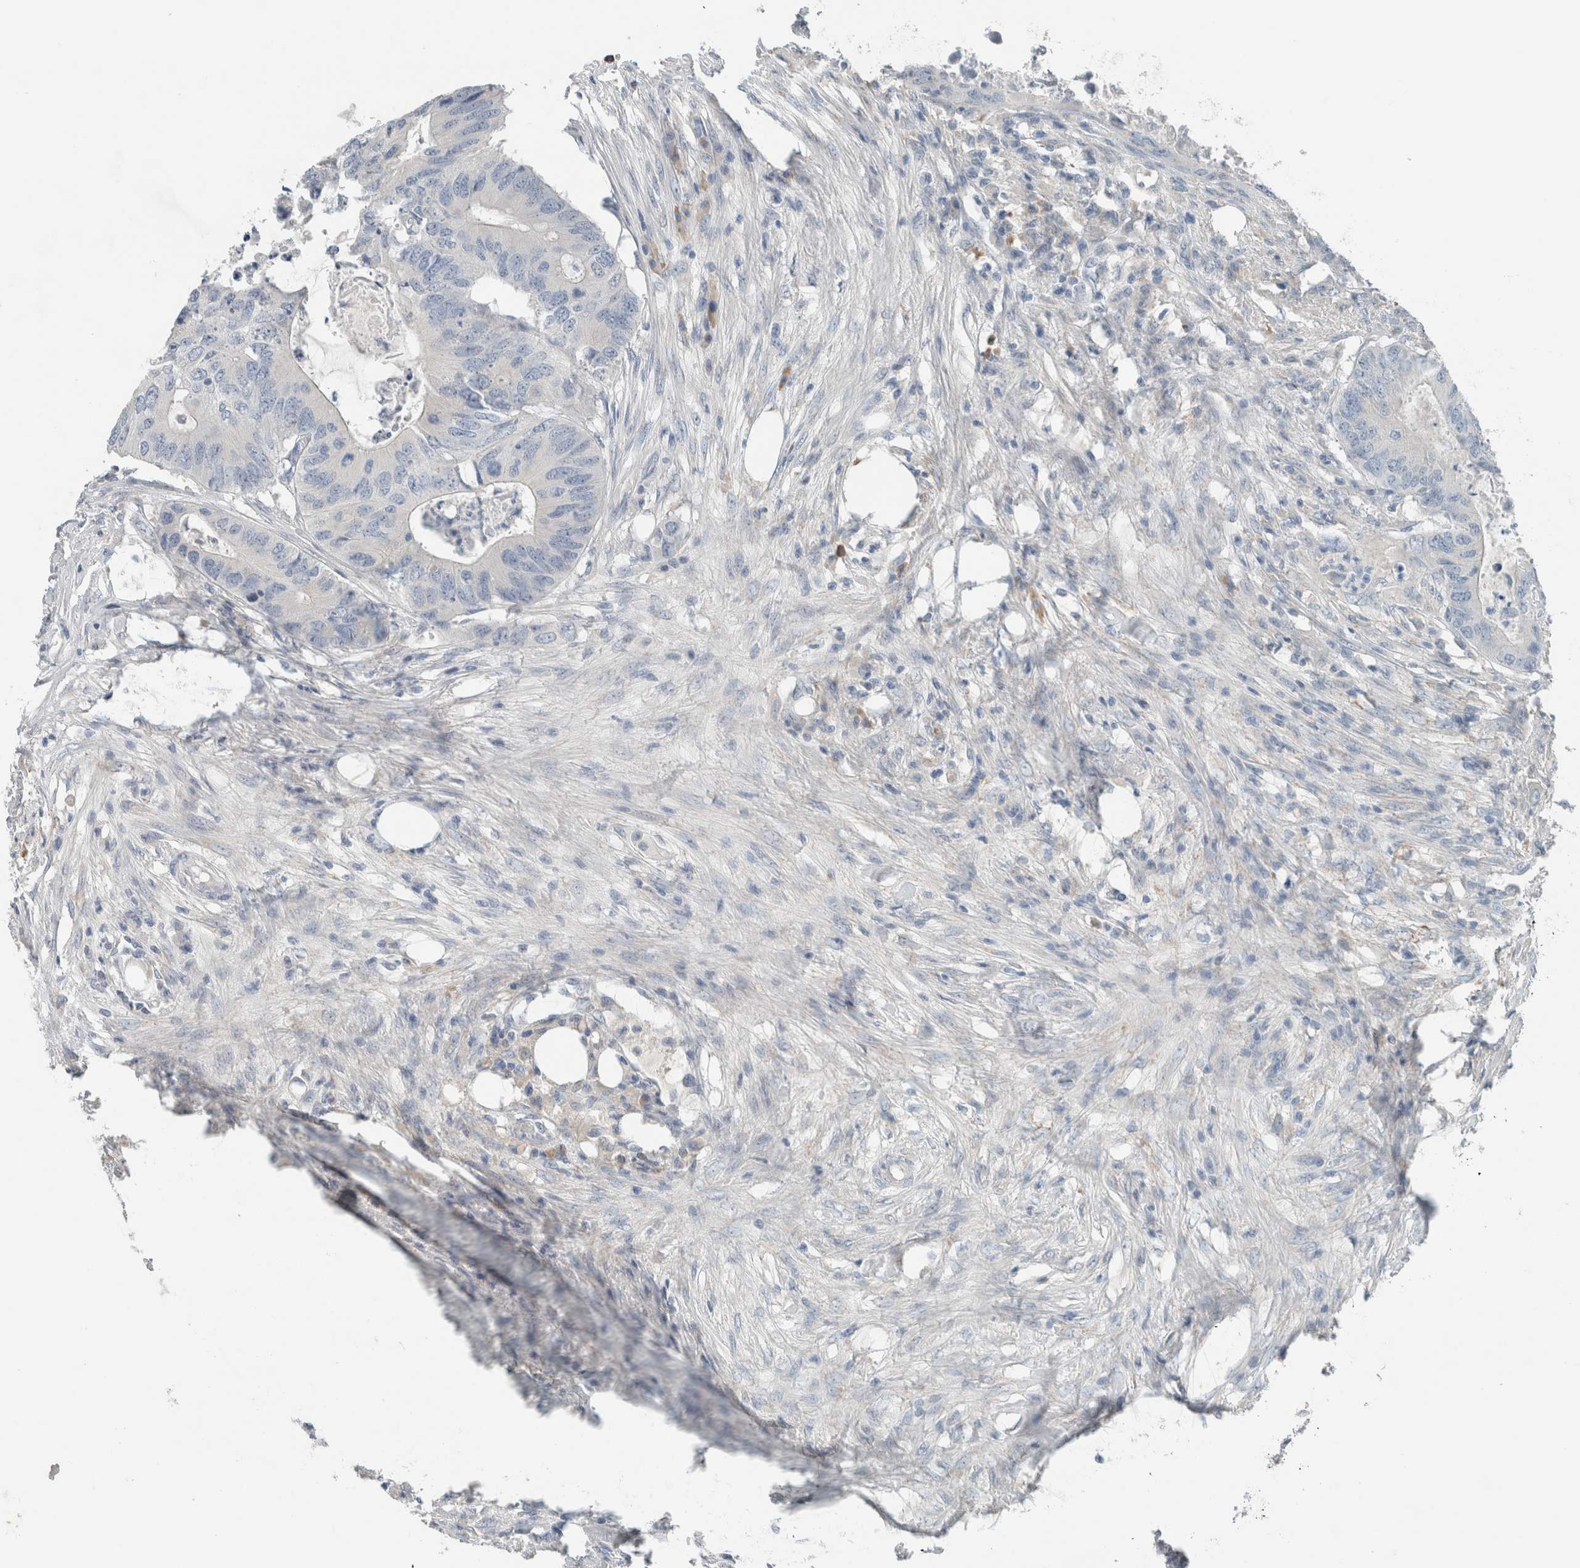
{"staining": {"intensity": "negative", "quantity": "none", "location": "none"}, "tissue": "colorectal cancer", "cell_type": "Tumor cells", "image_type": "cancer", "snomed": [{"axis": "morphology", "description": "Adenocarcinoma, NOS"}, {"axis": "topography", "description": "Colon"}], "caption": "Photomicrograph shows no protein positivity in tumor cells of colorectal cancer tissue.", "gene": "DUOX1", "patient": {"sex": "male", "age": 71}}